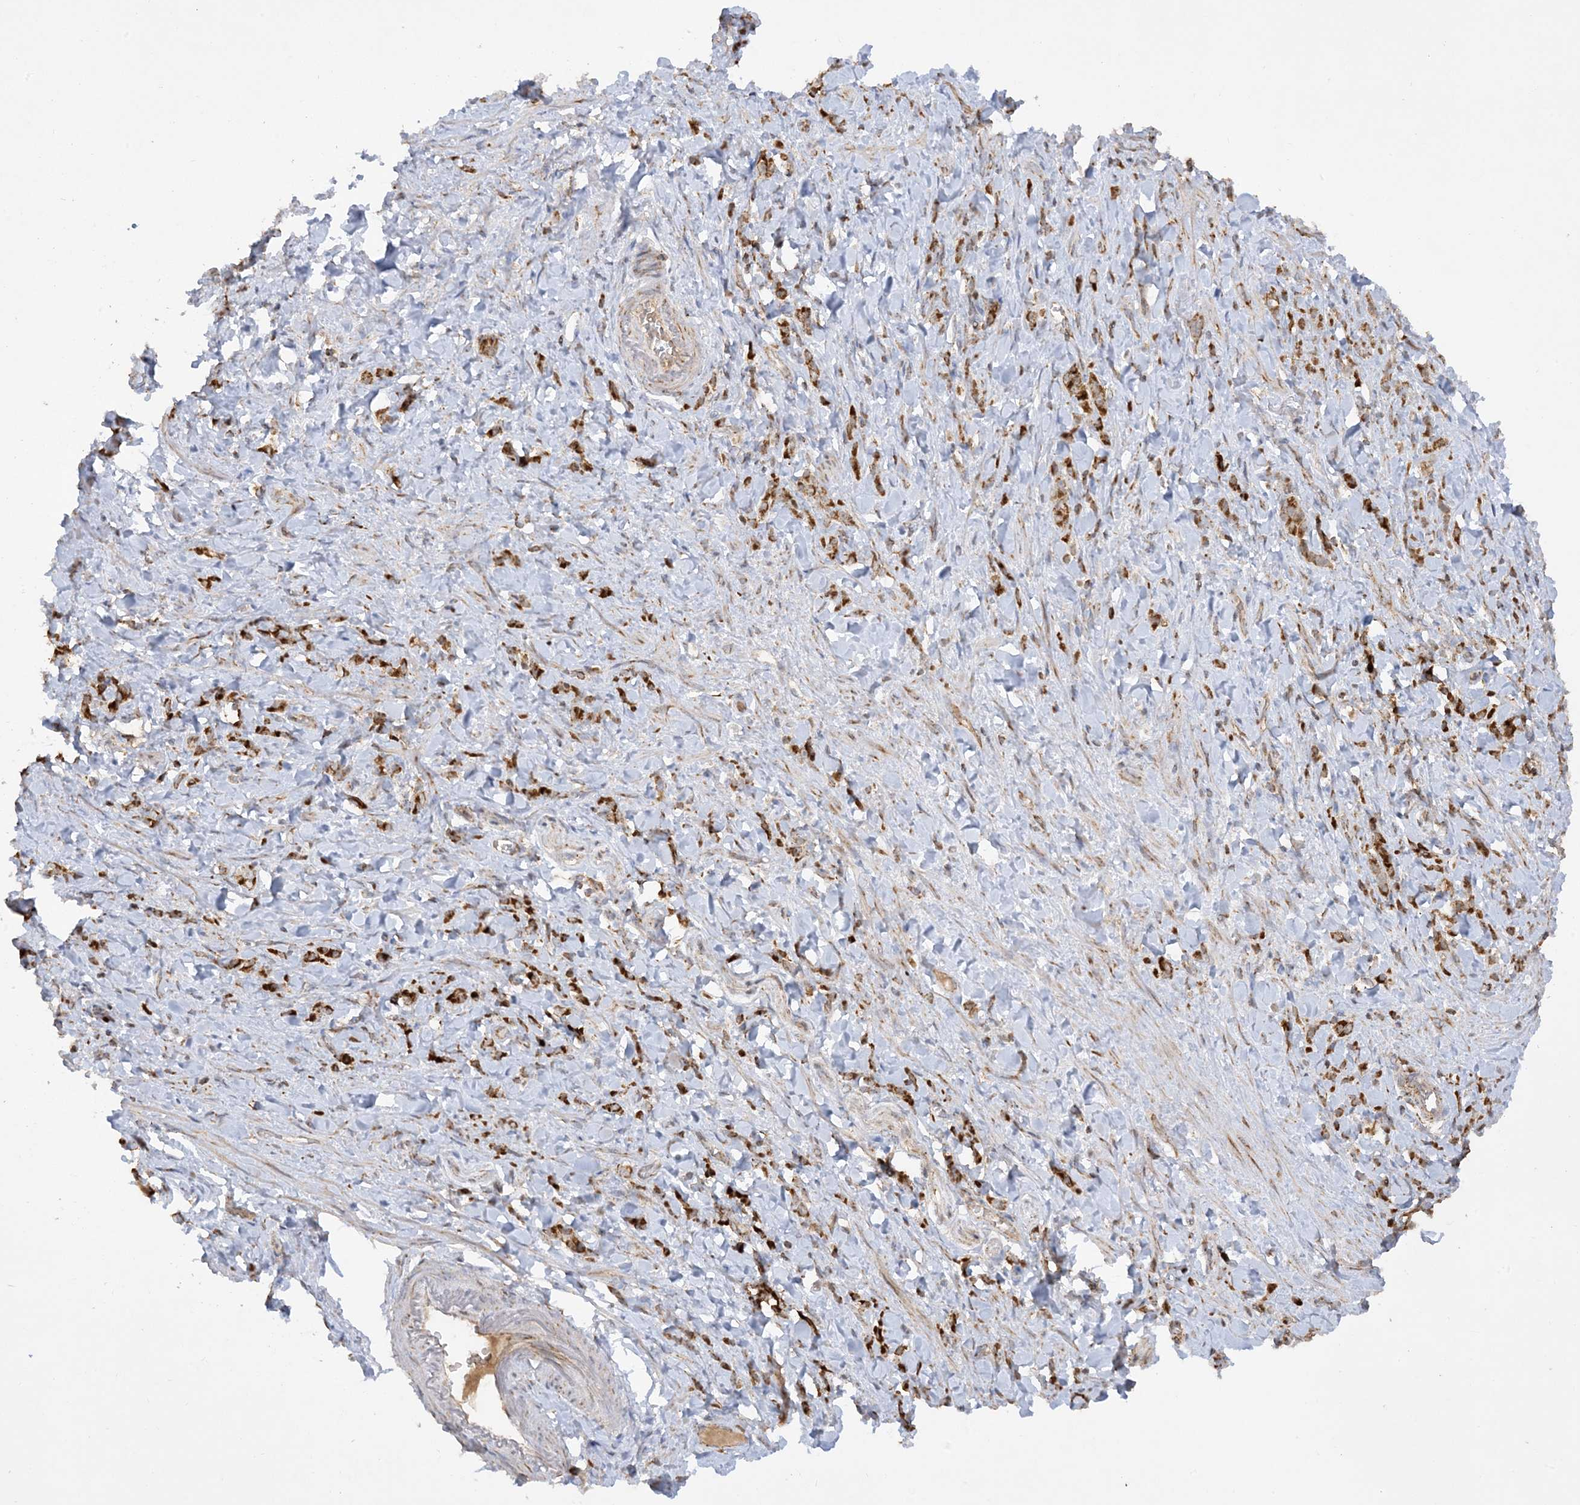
{"staining": {"intensity": "strong", "quantity": ">75%", "location": "cytoplasmic/membranous"}, "tissue": "stomach cancer", "cell_type": "Tumor cells", "image_type": "cancer", "snomed": [{"axis": "morphology", "description": "Normal tissue, NOS"}, {"axis": "morphology", "description": "Adenocarcinoma, NOS"}, {"axis": "topography", "description": "Stomach"}], "caption": "Protein staining of stomach cancer (adenocarcinoma) tissue shows strong cytoplasmic/membranous positivity in about >75% of tumor cells.", "gene": "NDUFAF3", "patient": {"sex": "male", "age": 82}}